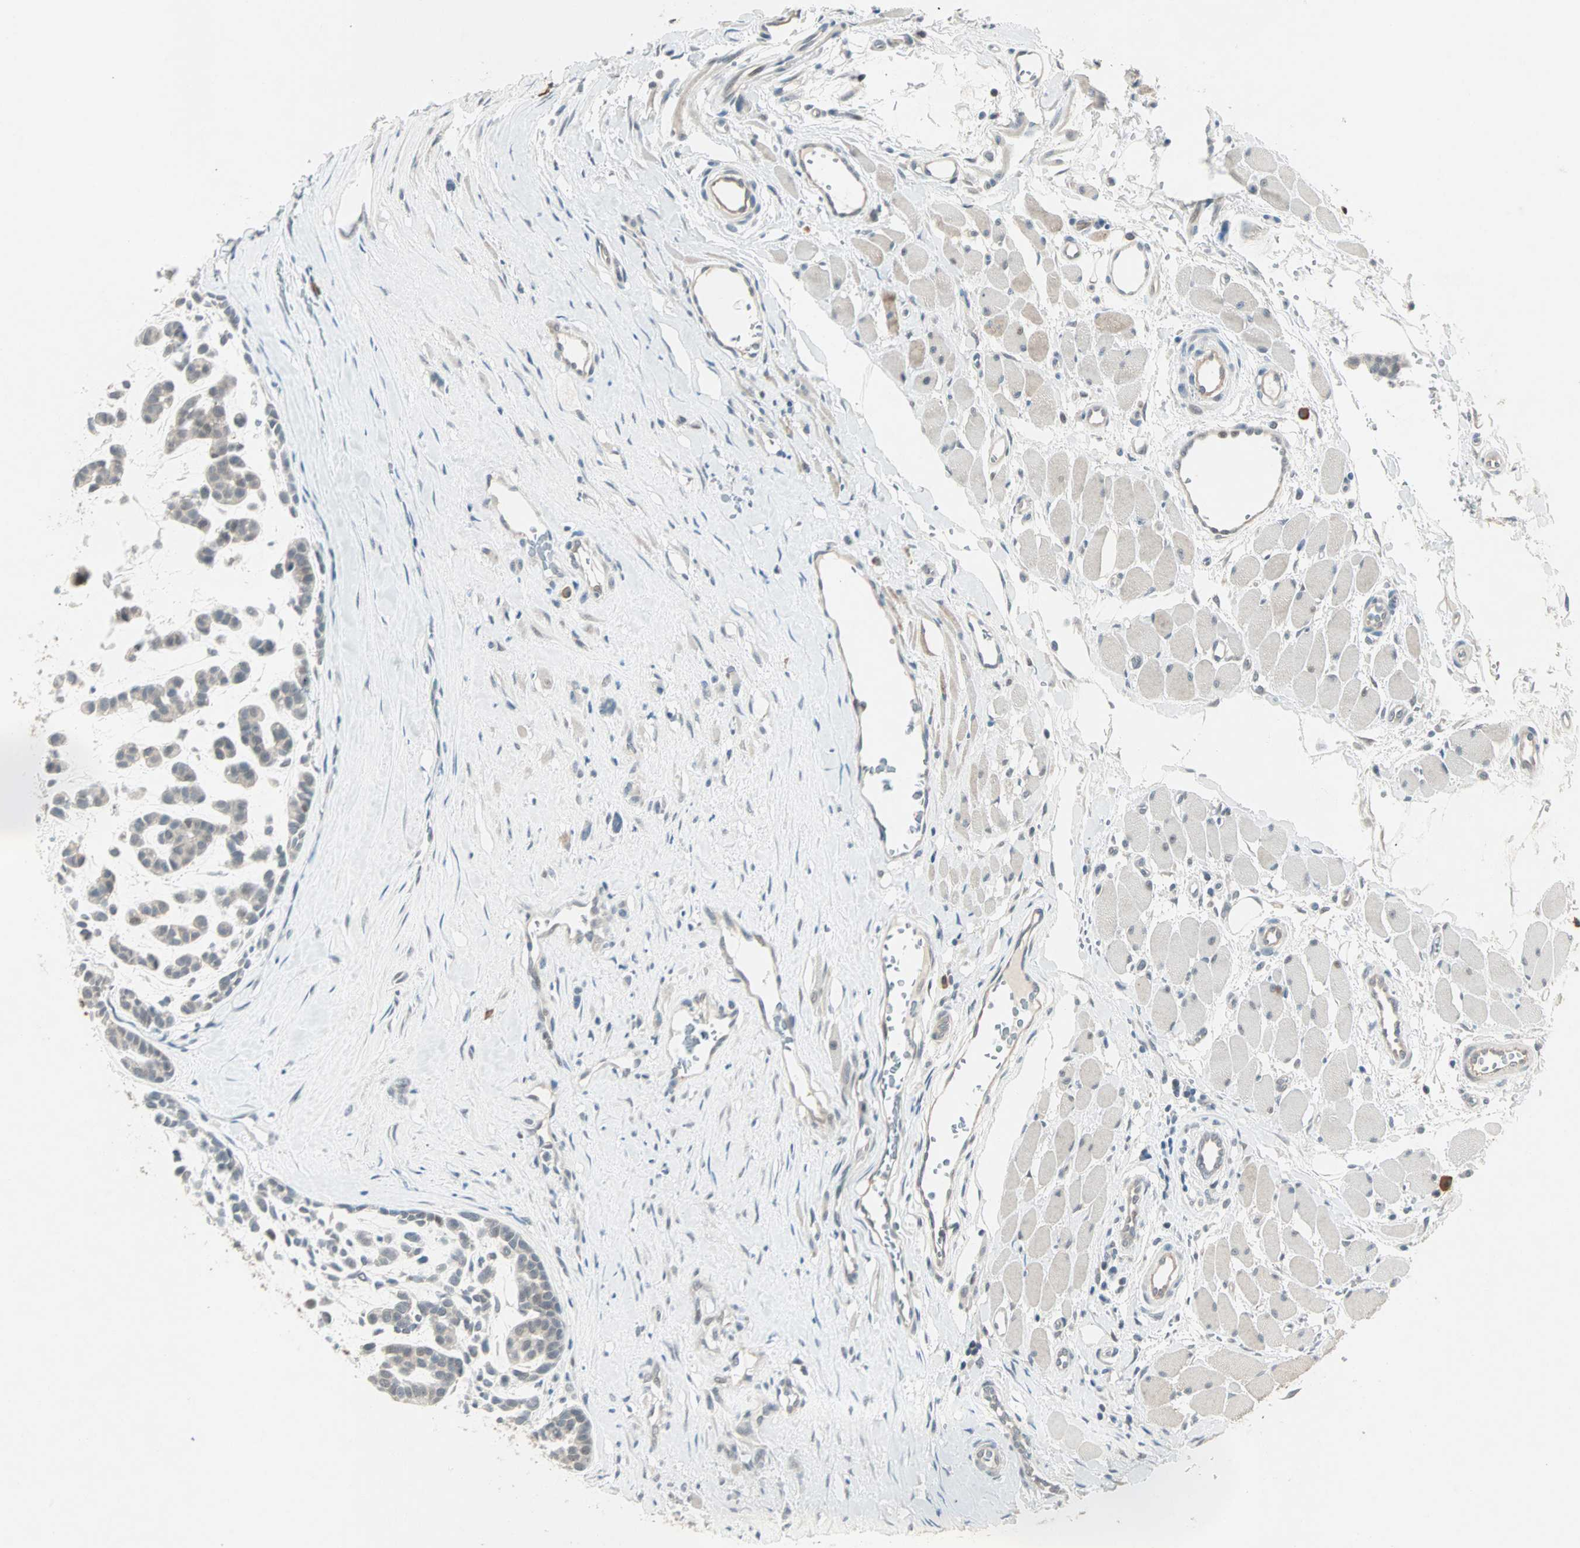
{"staining": {"intensity": "weak", "quantity": "<25%", "location": "cytoplasmic/membranous"}, "tissue": "head and neck cancer", "cell_type": "Tumor cells", "image_type": "cancer", "snomed": [{"axis": "morphology", "description": "Adenocarcinoma, NOS"}, {"axis": "morphology", "description": "Adenoma, NOS"}, {"axis": "topography", "description": "Head-Neck"}], "caption": "Immunohistochemistry of head and neck adenocarcinoma reveals no positivity in tumor cells.", "gene": "RTL6", "patient": {"sex": "female", "age": 55}}